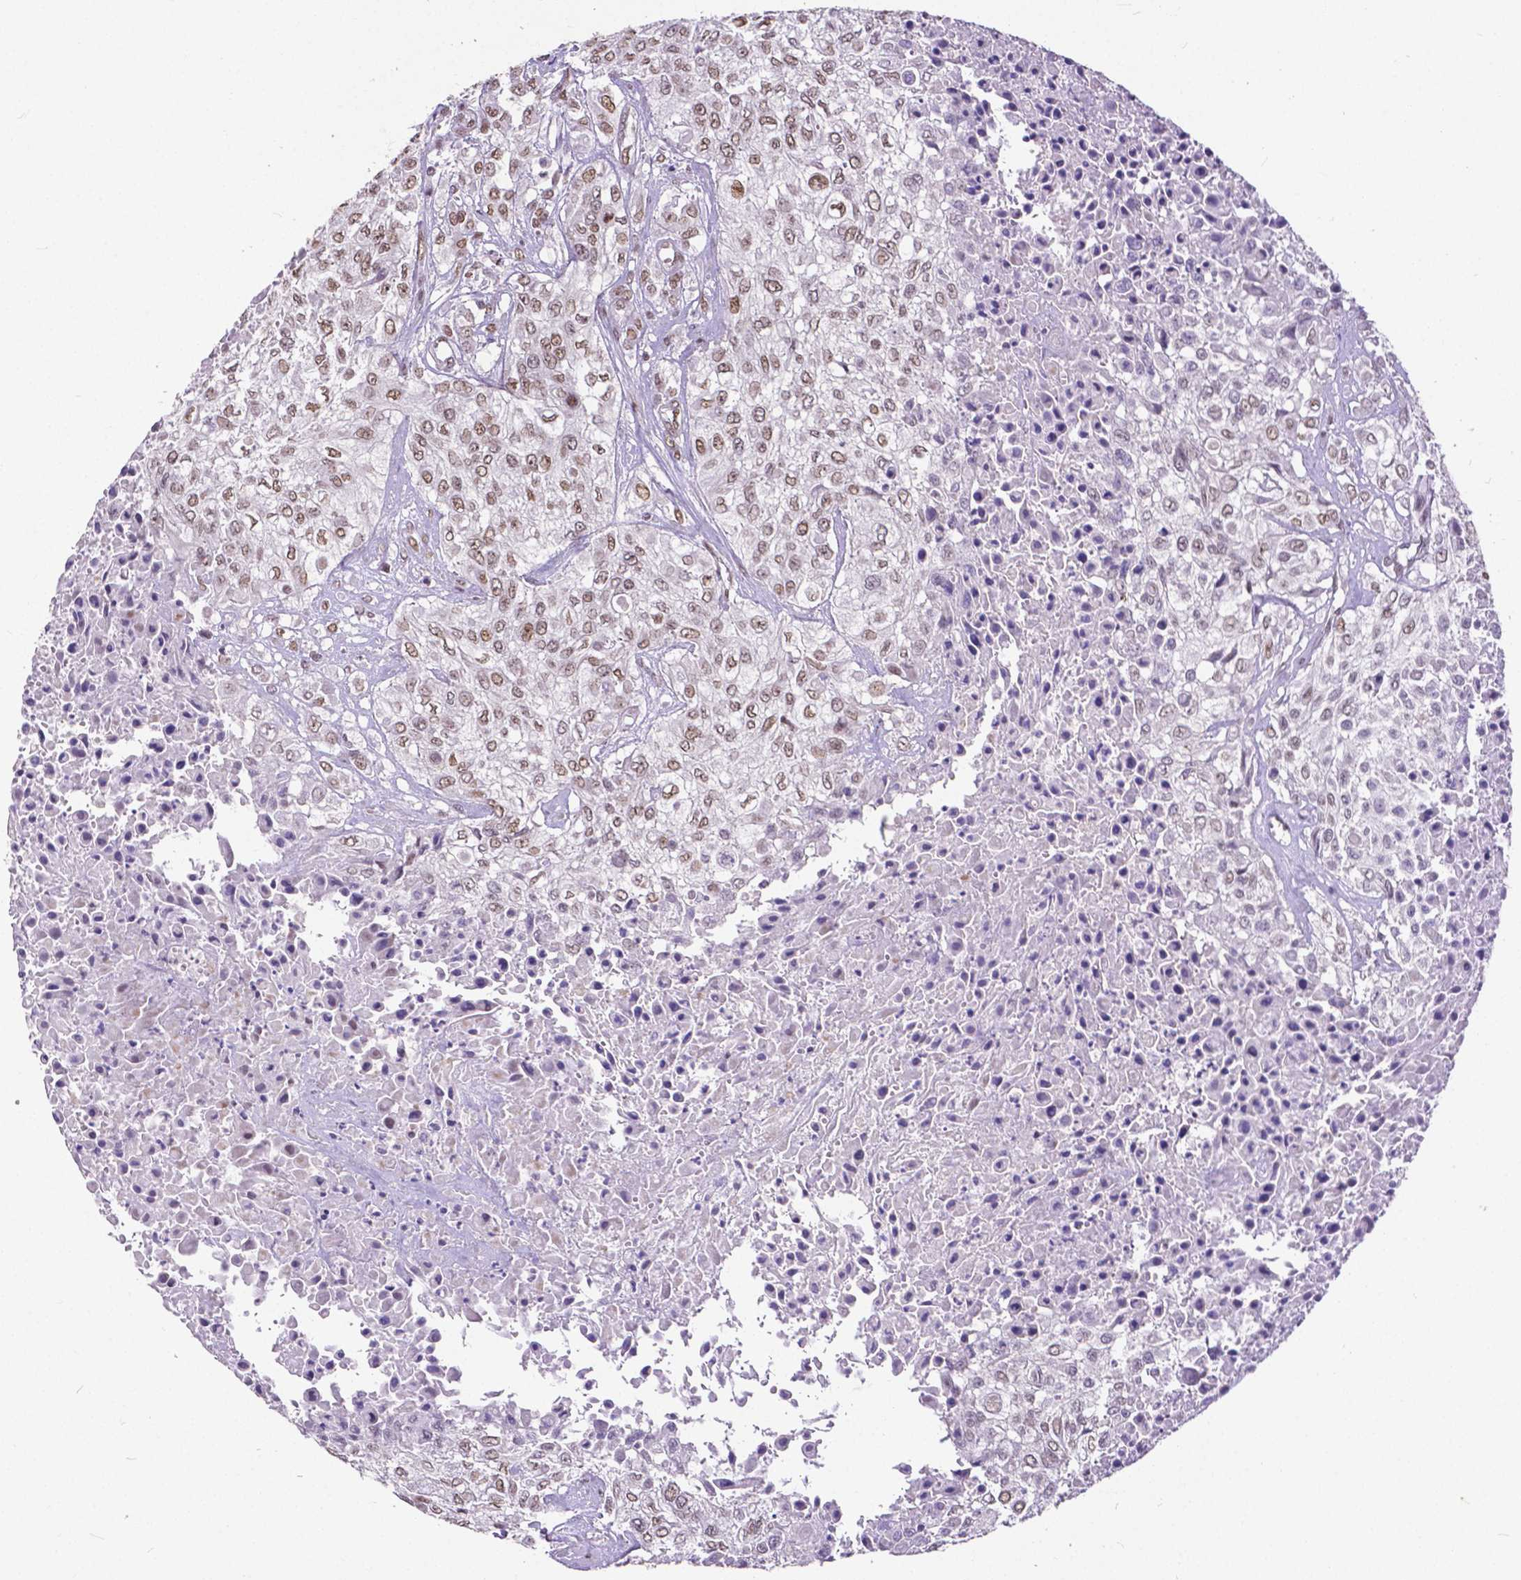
{"staining": {"intensity": "moderate", "quantity": ">75%", "location": "nuclear"}, "tissue": "urothelial cancer", "cell_type": "Tumor cells", "image_type": "cancer", "snomed": [{"axis": "morphology", "description": "Urothelial carcinoma, High grade"}, {"axis": "topography", "description": "Urinary bladder"}], "caption": "This histopathology image demonstrates high-grade urothelial carcinoma stained with immunohistochemistry to label a protein in brown. The nuclear of tumor cells show moderate positivity for the protein. Nuclei are counter-stained blue.", "gene": "ATRX", "patient": {"sex": "male", "age": 57}}